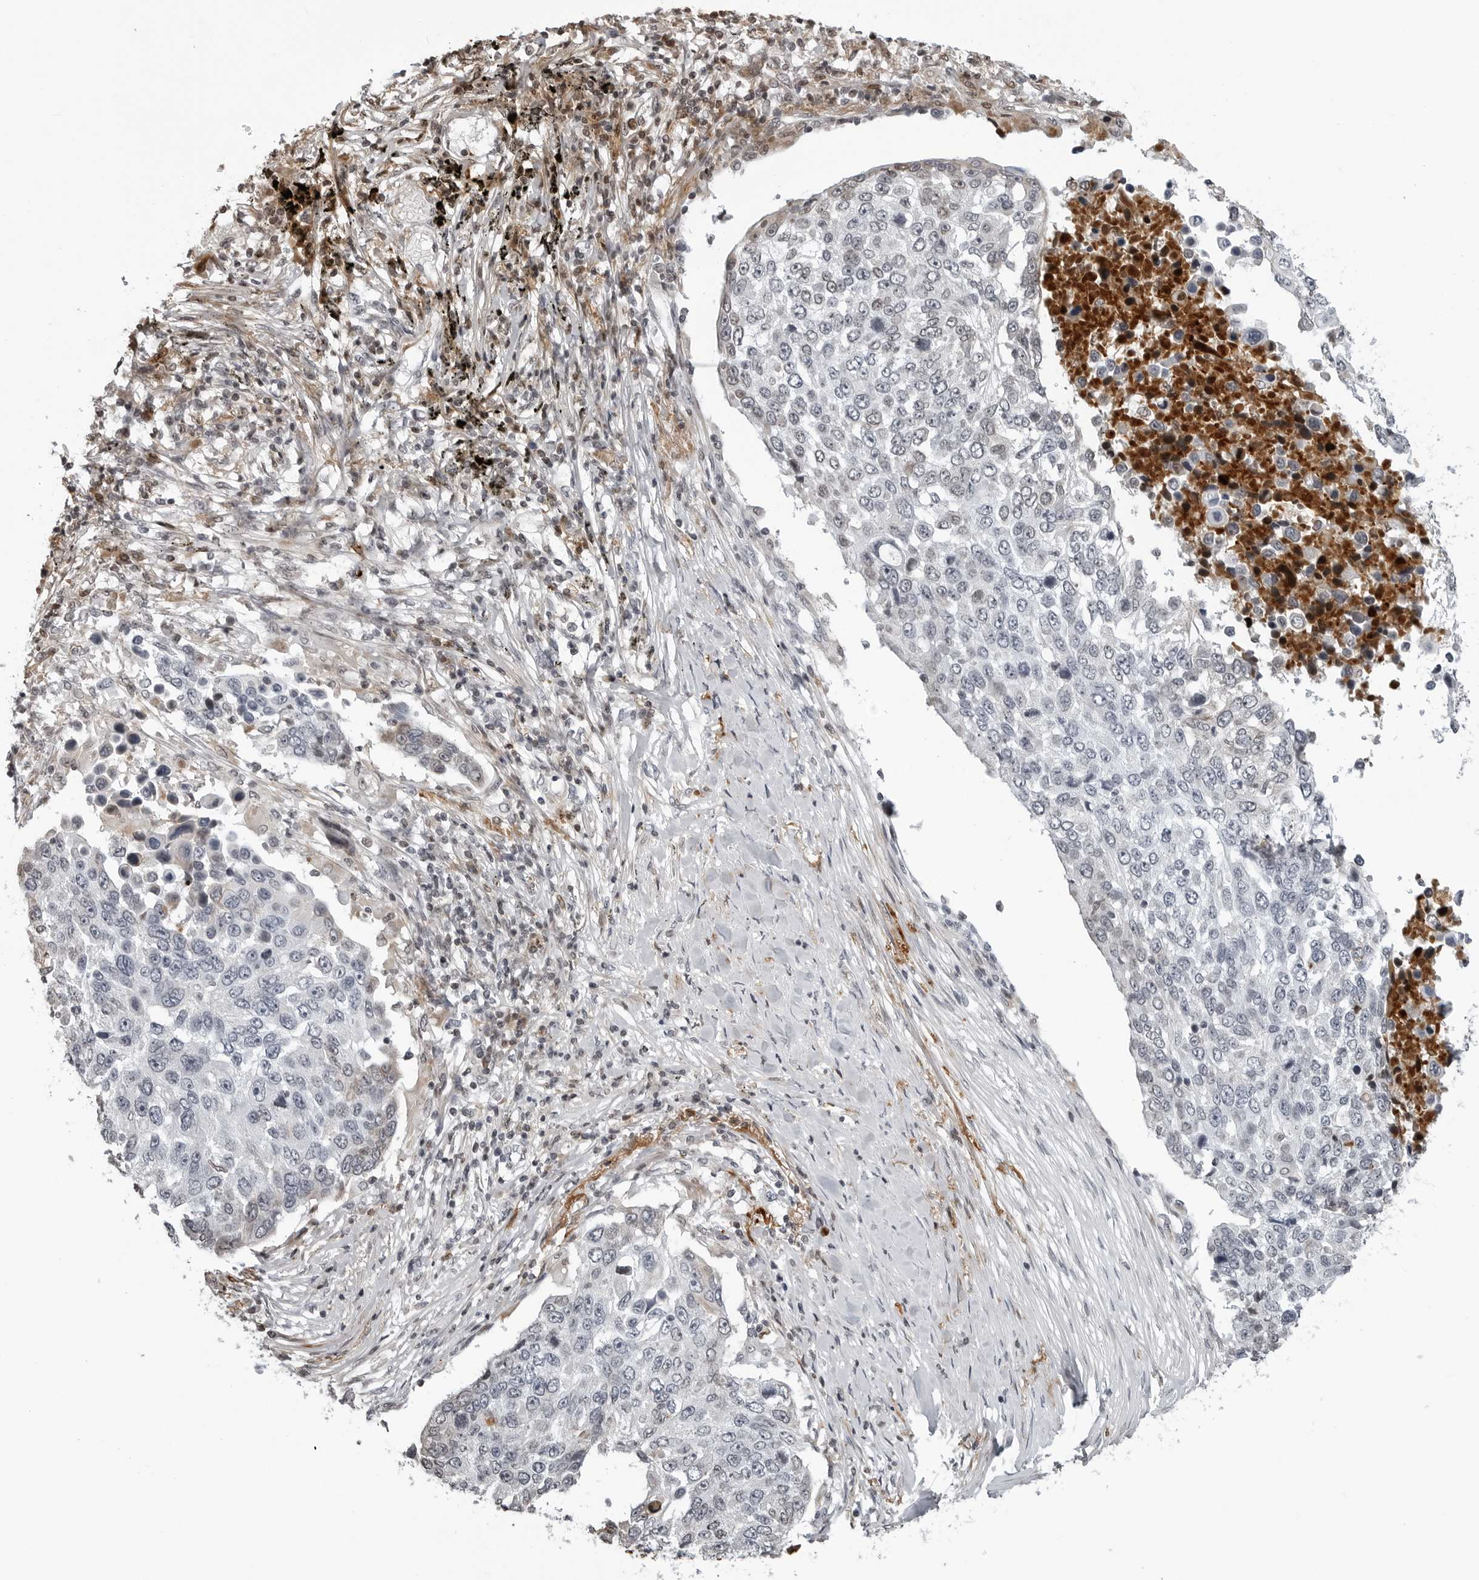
{"staining": {"intensity": "negative", "quantity": "none", "location": "none"}, "tissue": "lung cancer", "cell_type": "Tumor cells", "image_type": "cancer", "snomed": [{"axis": "morphology", "description": "Squamous cell carcinoma, NOS"}, {"axis": "topography", "description": "Lung"}], "caption": "Human lung cancer stained for a protein using immunohistochemistry (IHC) exhibits no staining in tumor cells.", "gene": "CXCR5", "patient": {"sex": "male", "age": 66}}